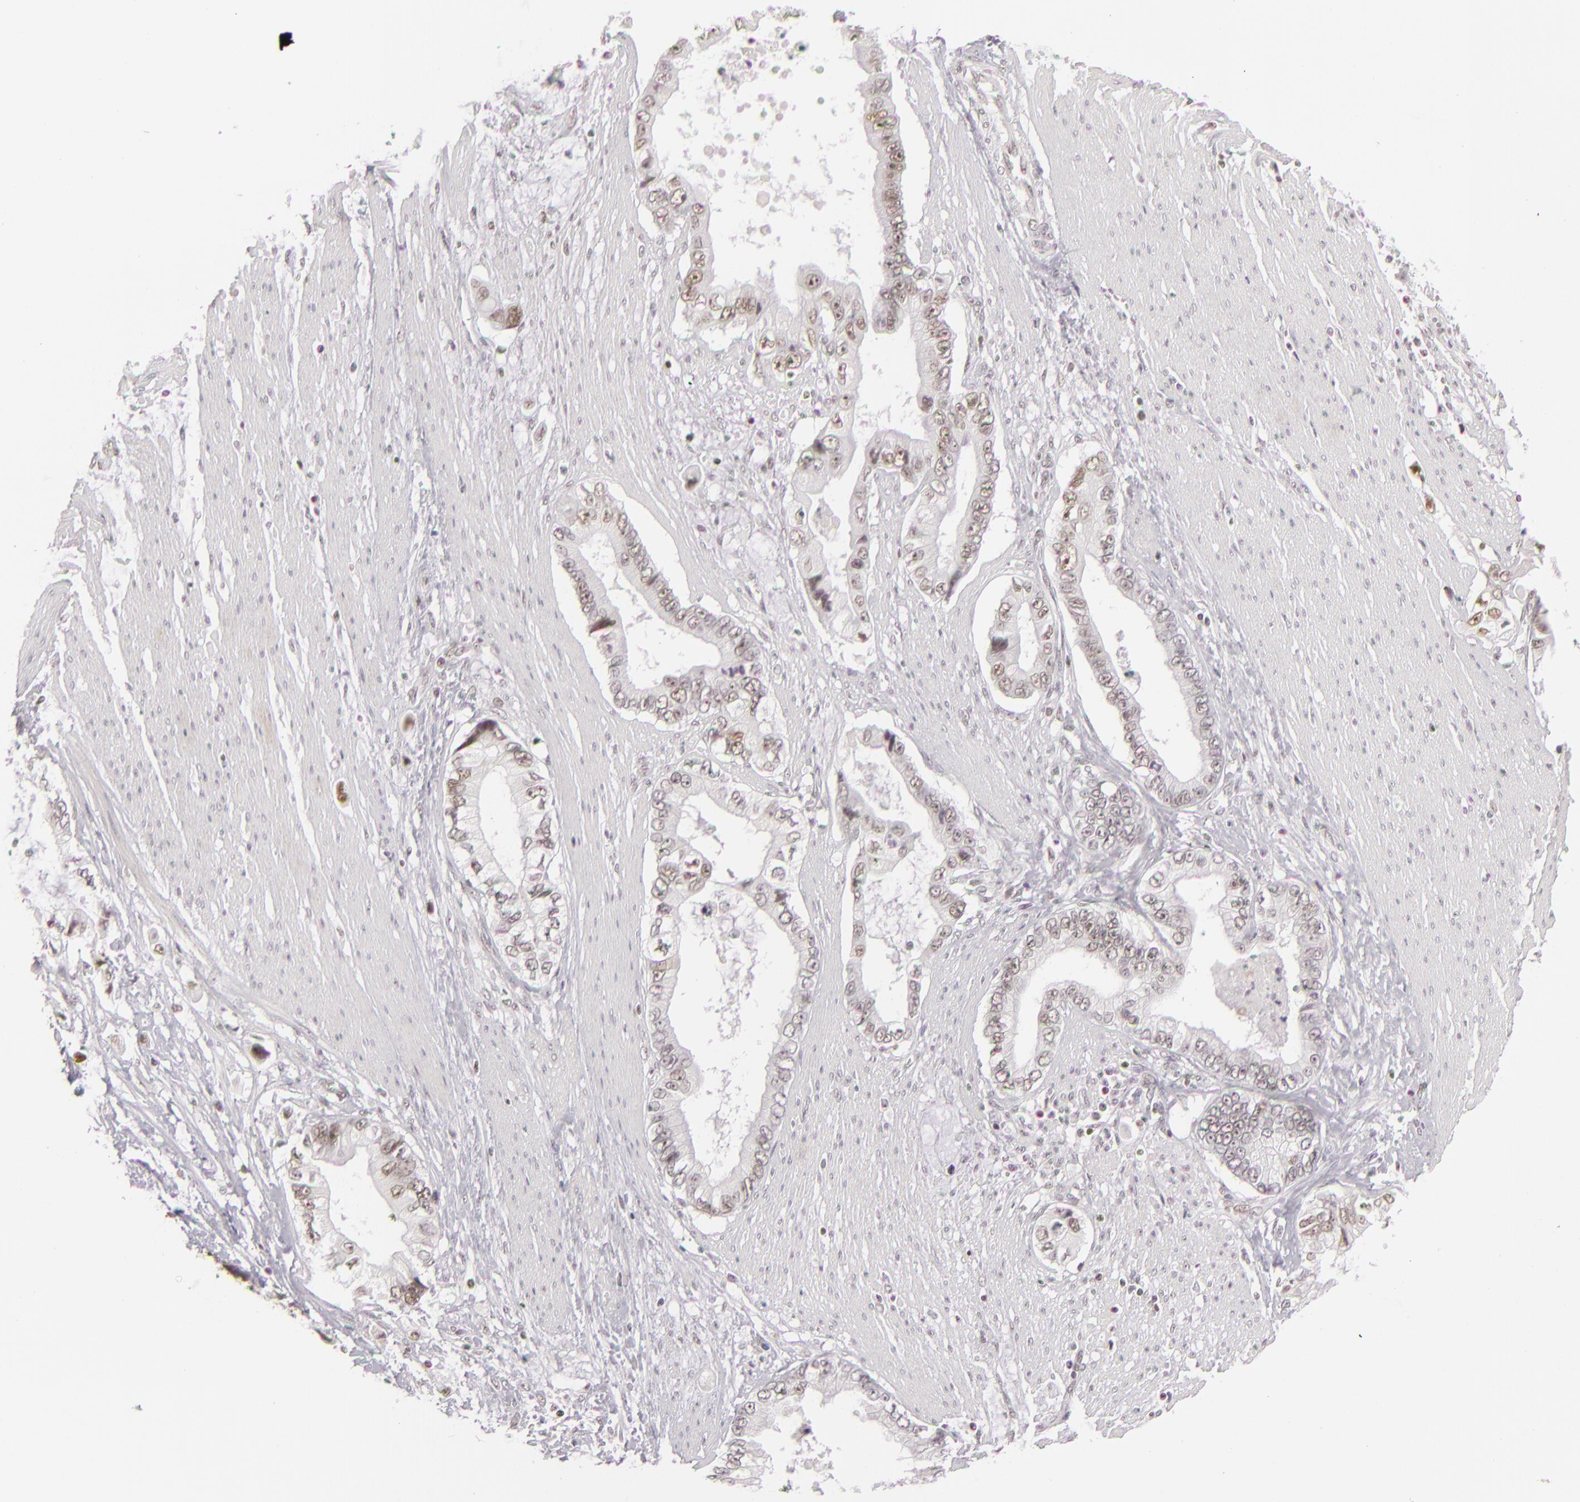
{"staining": {"intensity": "moderate", "quantity": ">75%", "location": "nuclear"}, "tissue": "pancreatic cancer", "cell_type": "Tumor cells", "image_type": "cancer", "snomed": [{"axis": "morphology", "description": "Adenocarcinoma, NOS"}, {"axis": "topography", "description": "Pancreas"}, {"axis": "topography", "description": "Stomach, upper"}], "caption": "Immunohistochemical staining of human pancreatic cancer demonstrates medium levels of moderate nuclear positivity in approximately >75% of tumor cells. Ihc stains the protein in brown and the nuclei are stained blue.", "gene": "DAXX", "patient": {"sex": "male", "age": 77}}